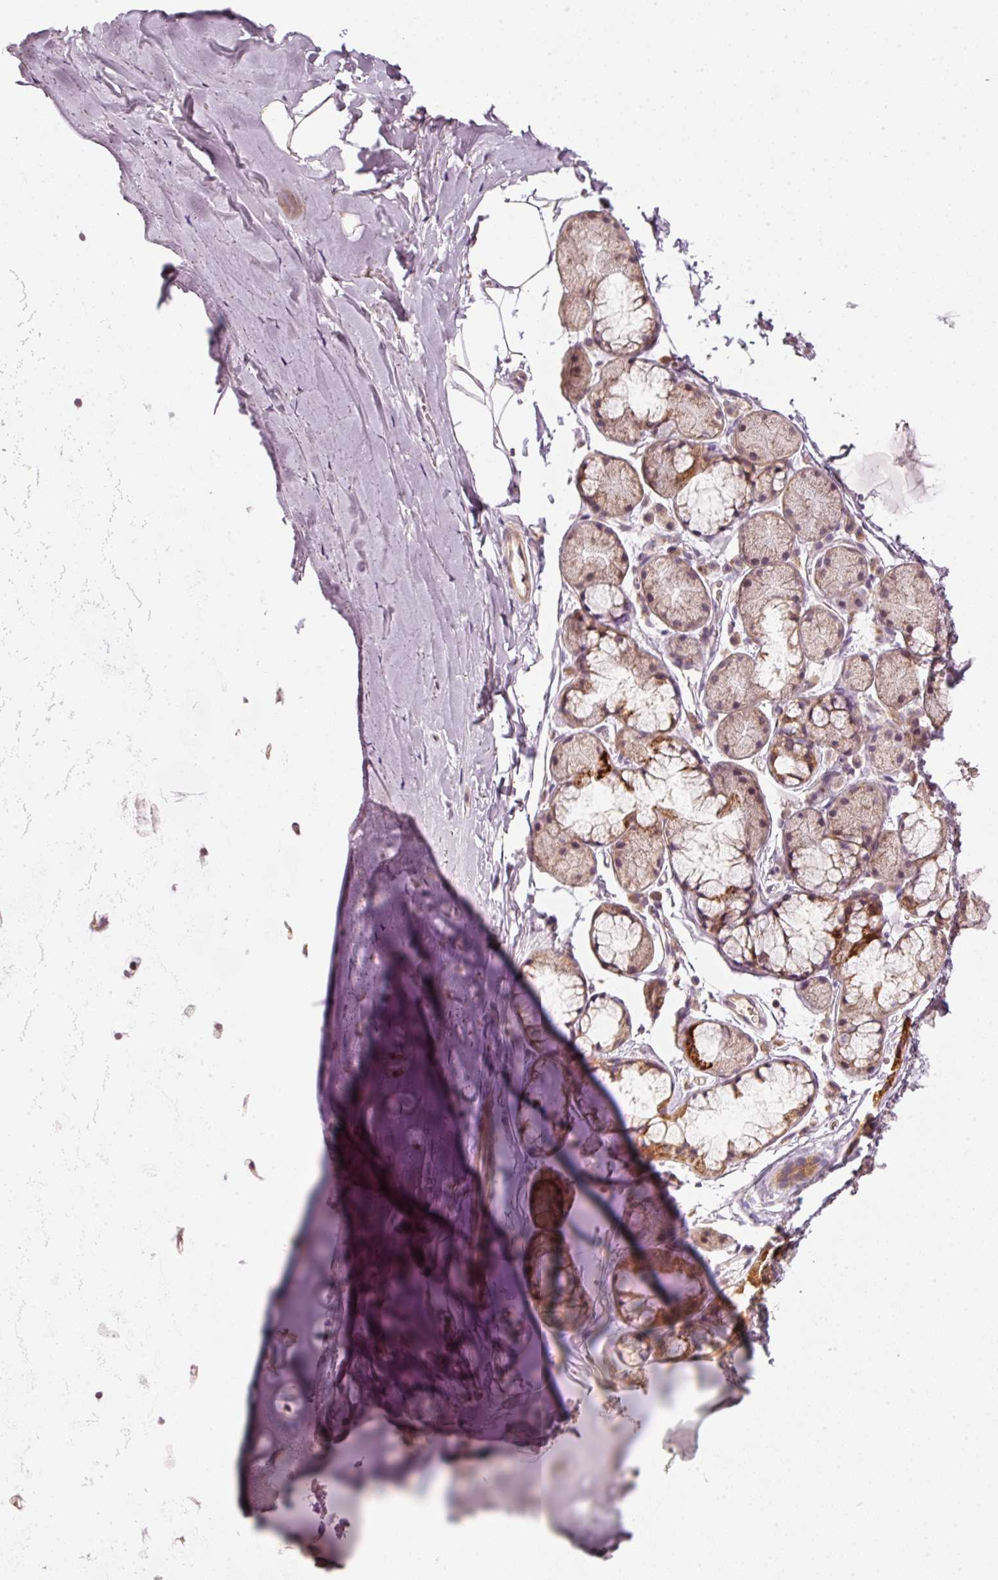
{"staining": {"intensity": "negative", "quantity": "none", "location": "none"}, "tissue": "adipose tissue", "cell_type": "Adipocytes", "image_type": "normal", "snomed": [{"axis": "morphology", "description": "Normal tissue, NOS"}, {"axis": "morphology", "description": "Squamous cell carcinoma, NOS"}, {"axis": "topography", "description": "Bronchus"}, {"axis": "topography", "description": "Lung"}], "caption": "DAB (3,3'-diaminobenzidine) immunohistochemical staining of benign human adipose tissue reveals no significant positivity in adipocytes.", "gene": "ARHGAP22", "patient": {"sex": "female", "age": 70}}